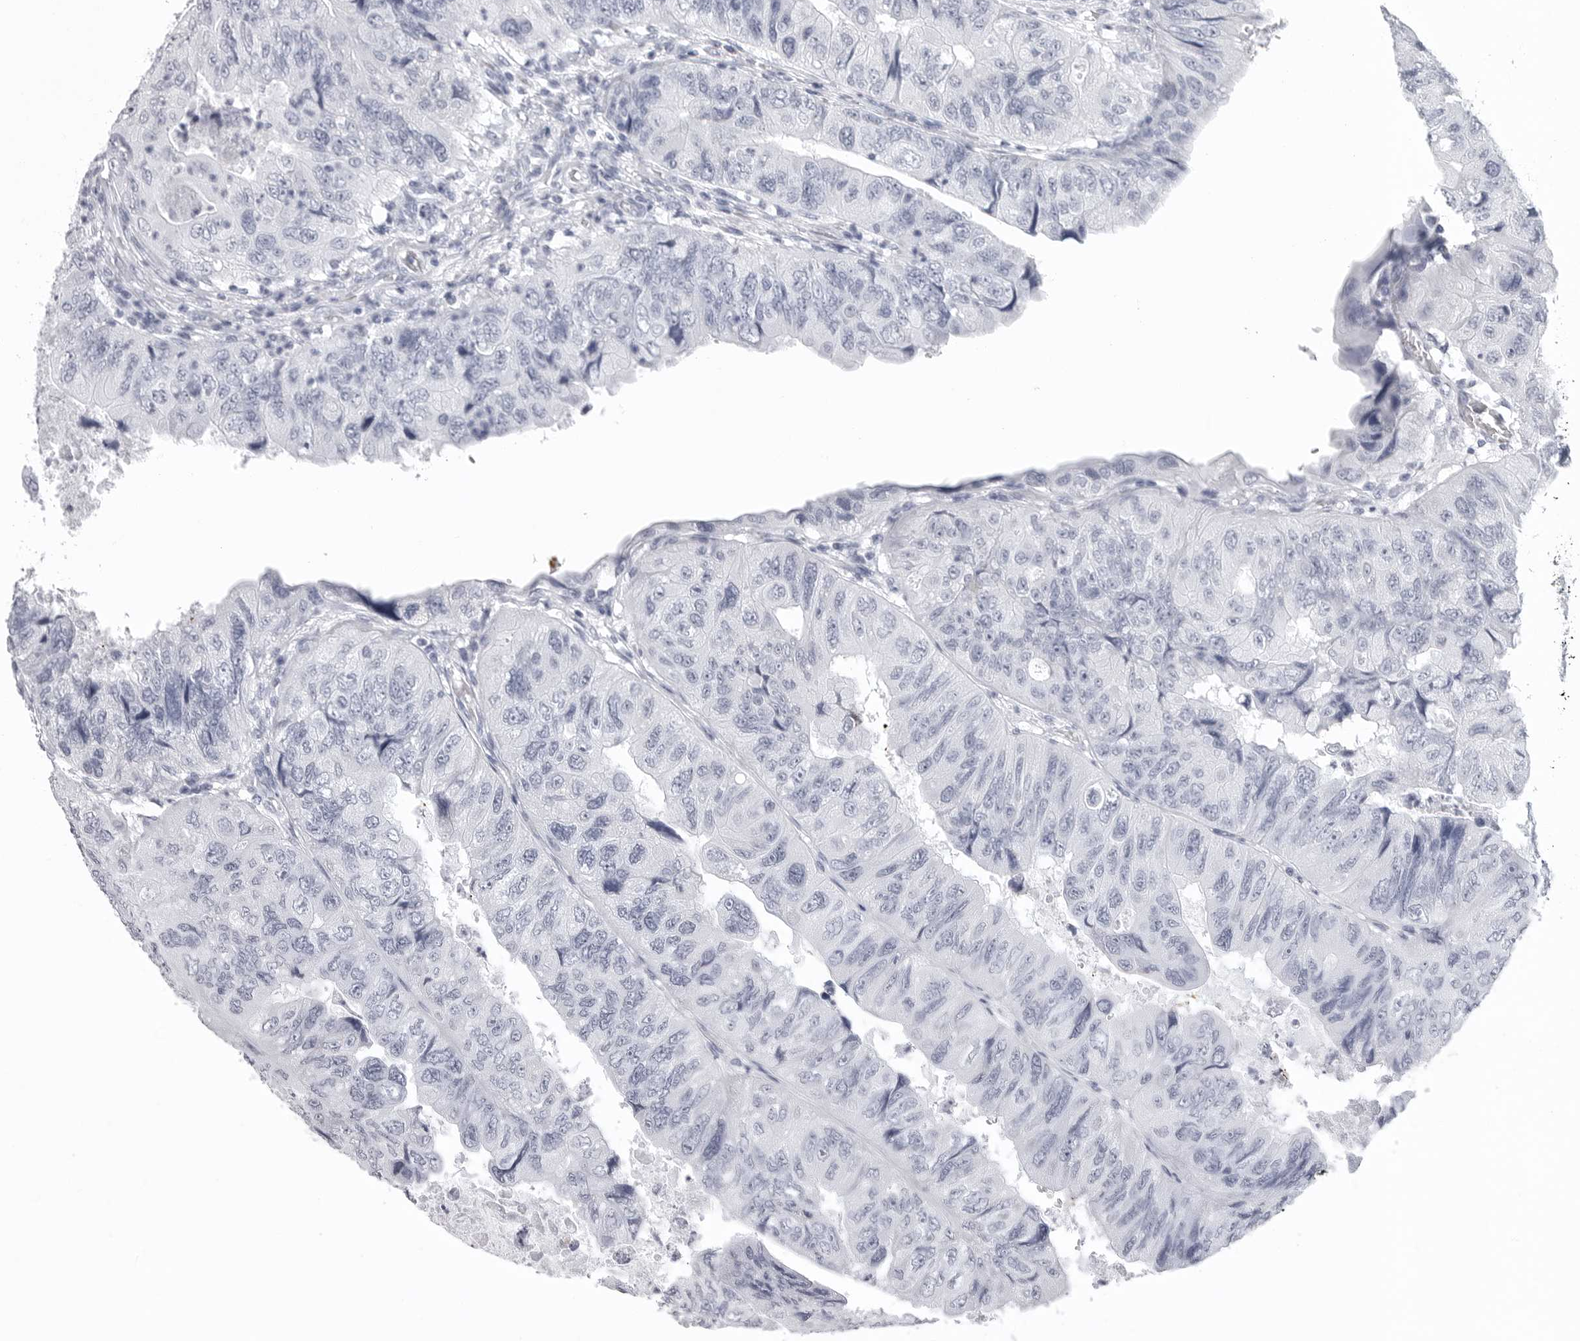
{"staining": {"intensity": "negative", "quantity": "none", "location": "none"}, "tissue": "colorectal cancer", "cell_type": "Tumor cells", "image_type": "cancer", "snomed": [{"axis": "morphology", "description": "Adenocarcinoma, NOS"}, {"axis": "topography", "description": "Rectum"}], "caption": "Tumor cells show no significant protein staining in colorectal cancer. (Immunohistochemistry, brightfield microscopy, high magnification).", "gene": "LGALS4", "patient": {"sex": "male", "age": 63}}